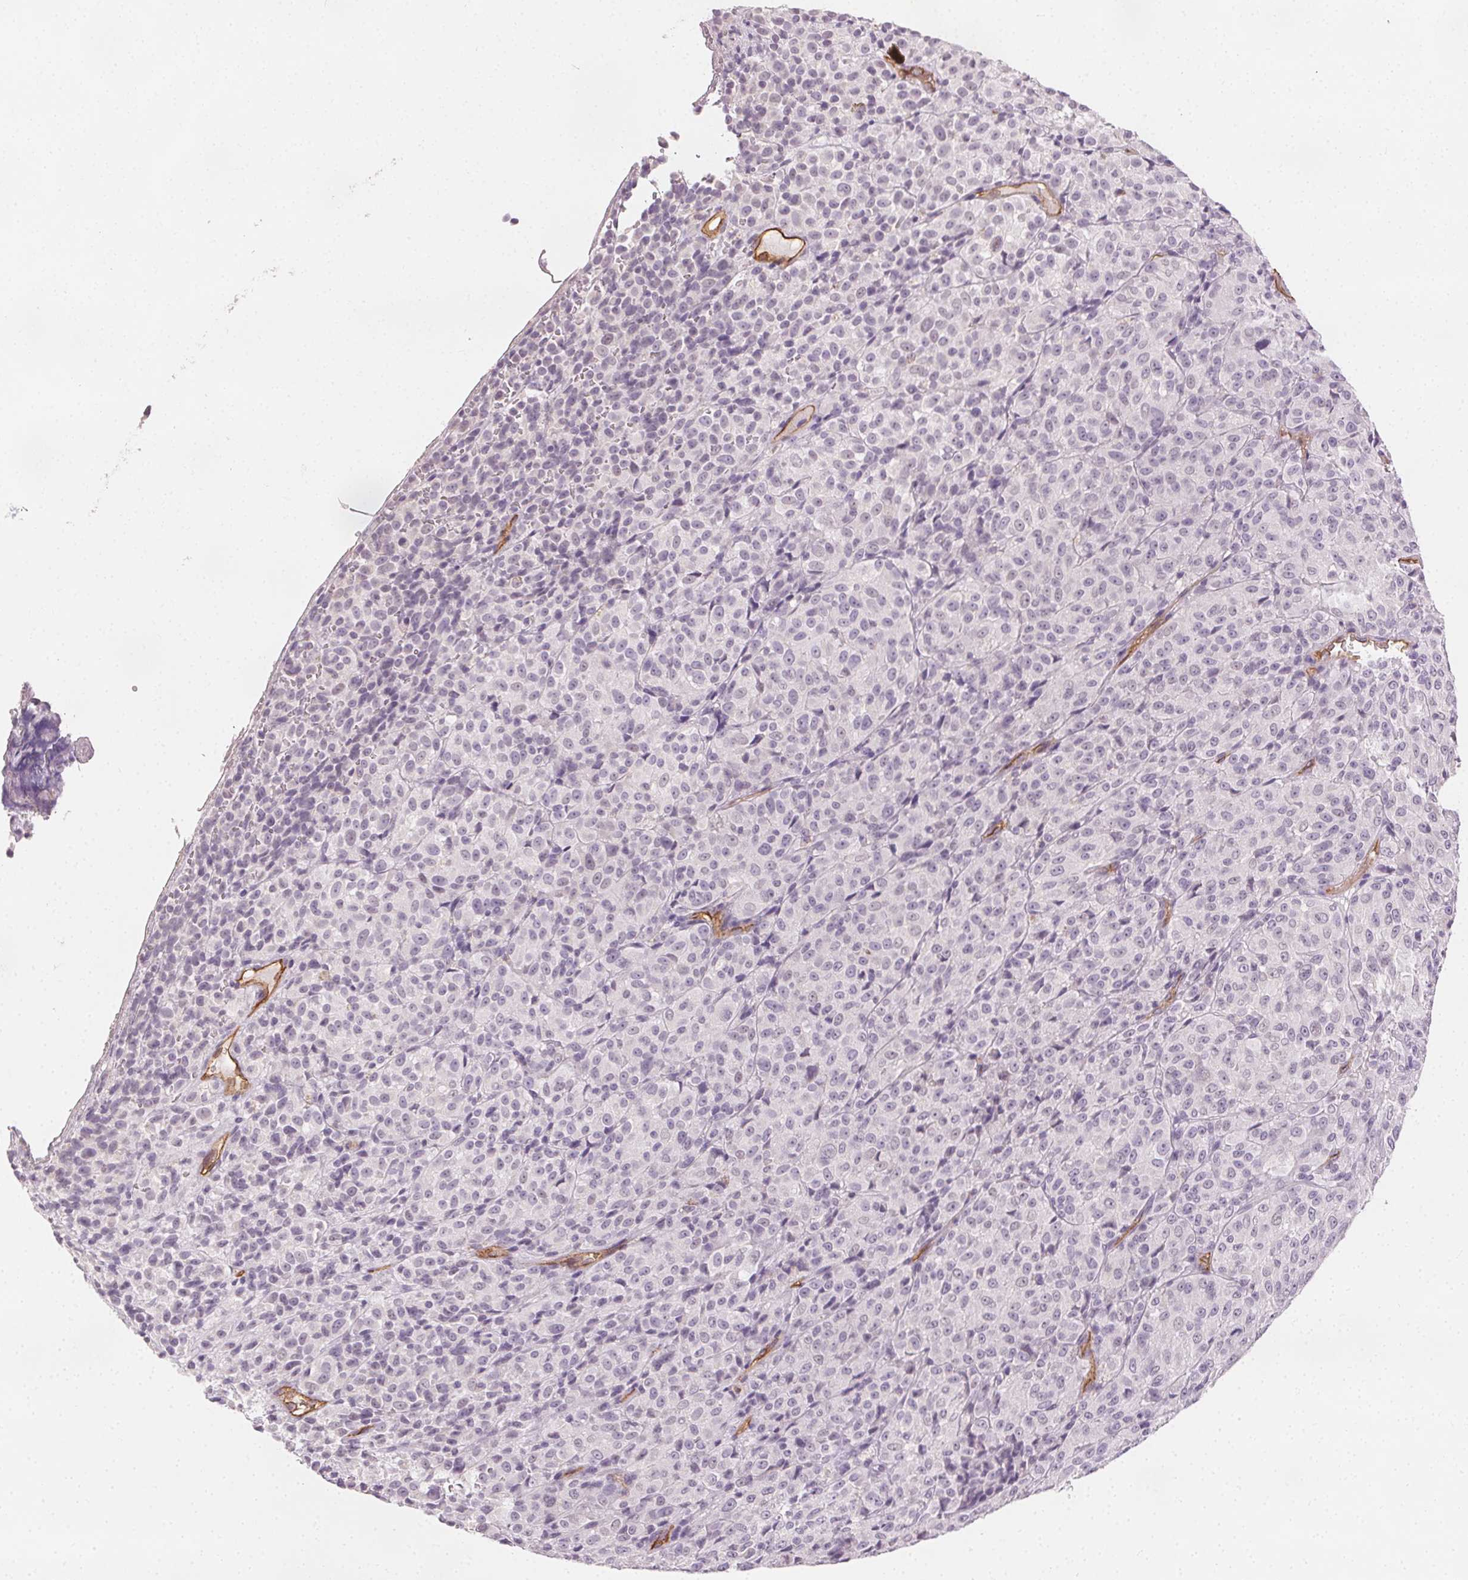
{"staining": {"intensity": "negative", "quantity": "none", "location": "none"}, "tissue": "melanoma", "cell_type": "Tumor cells", "image_type": "cancer", "snomed": [{"axis": "morphology", "description": "Malignant melanoma, Metastatic site"}, {"axis": "topography", "description": "Brain"}], "caption": "Tumor cells show no significant protein staining in malignant melanoma (metastatic site).", "gene": "PODXL", "patient": {"sex": "female", "age": 56}}